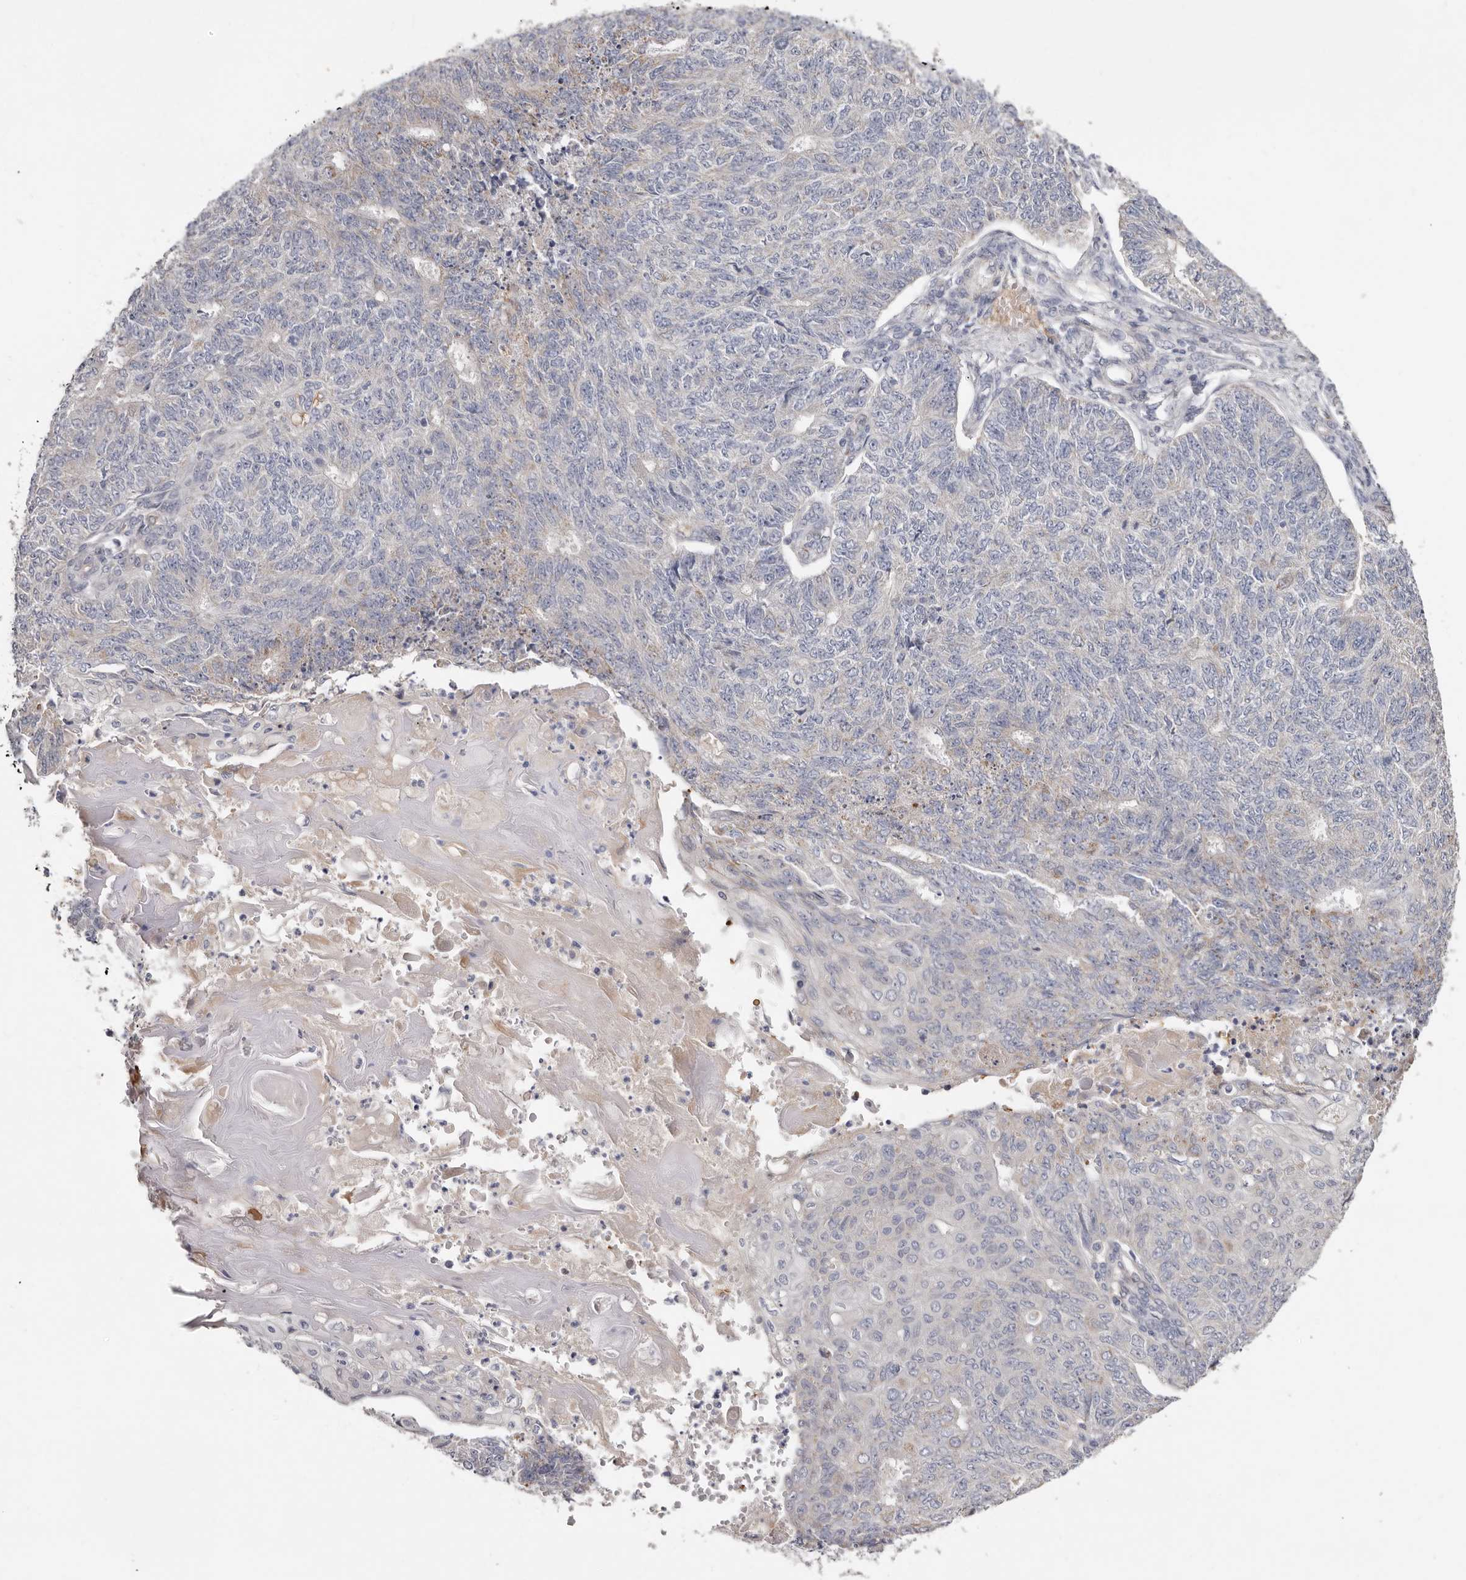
{"staining": {"intensity": "negative", "quantity": "none", "location": "none"}, "tissue": "endometrial cancer", "cell_type": "Tumor cells", "image_type": "cancer", "snomed": [{"axis": "morphology", "description": "Adenocarcinoma, NOS"}, {"axis": "topography", "description": "Endometrium"}], "caption": "Immunohistochemistry of adenocarcinoma (endometrial) shows no positivity in tumor cells.", "gene": "SPTA1", "patient": {"sex": "female", "age": 32}}